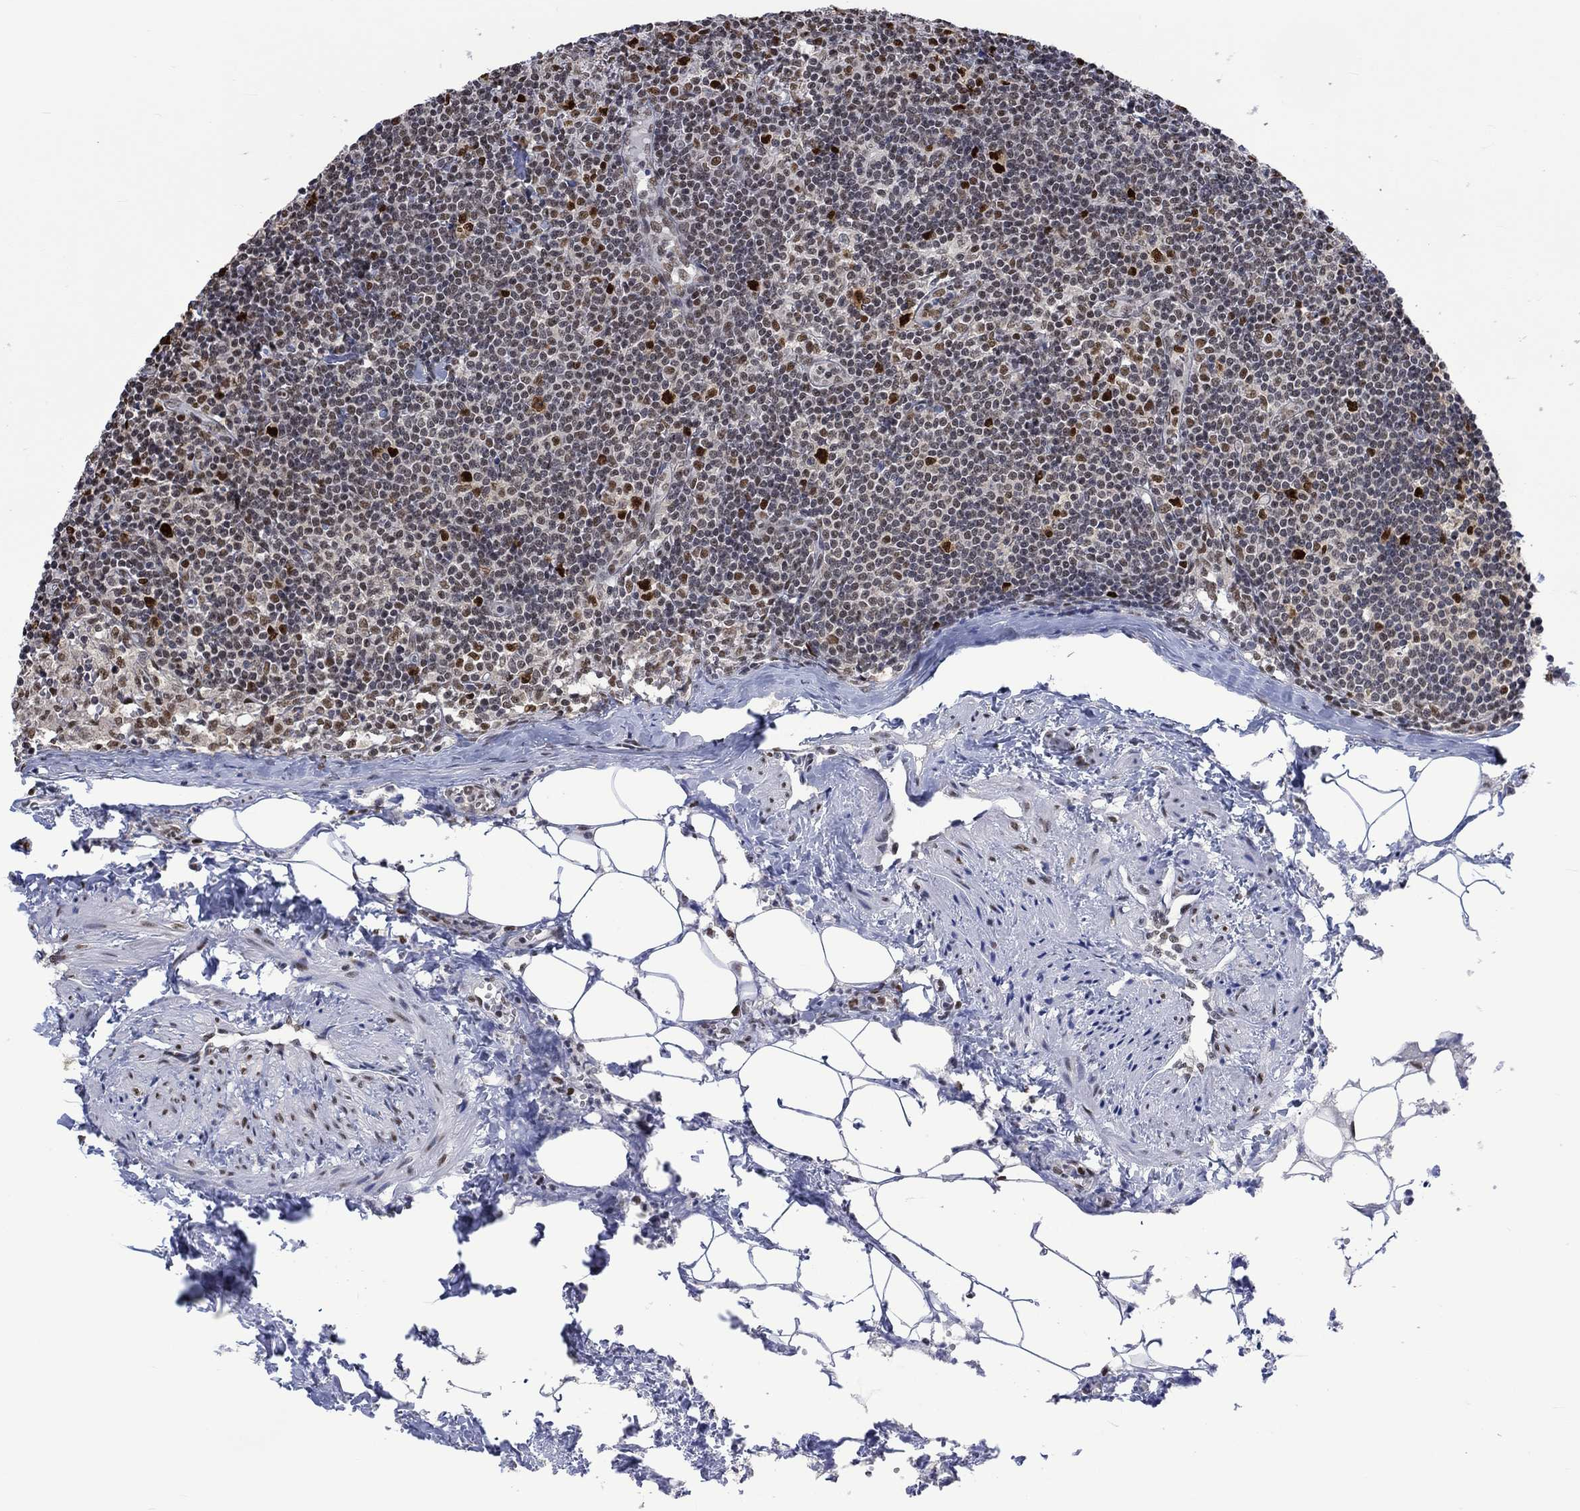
{"staining": {"intensity": "strong", "quantity": "25%-75%", "location": "nuclear"}, "tissue": "lymph node", "cell_type": "Germinal center cells", "image_type": "normal", "snomed": [{"axis": "morphology", "description": "Normal tissue, NOS"}, {"axis": "topography", "description": "Lymph node"}], "caption": "DAB (3,3'-diaminobenzidine) immunohistochemical staining of normal human lymph node shows strong nuclear protein positivity in approximately 25%-75% of germinal center cells.", "gene": "RAD54L2", "patient": {"sex": "female", "age": 51}}